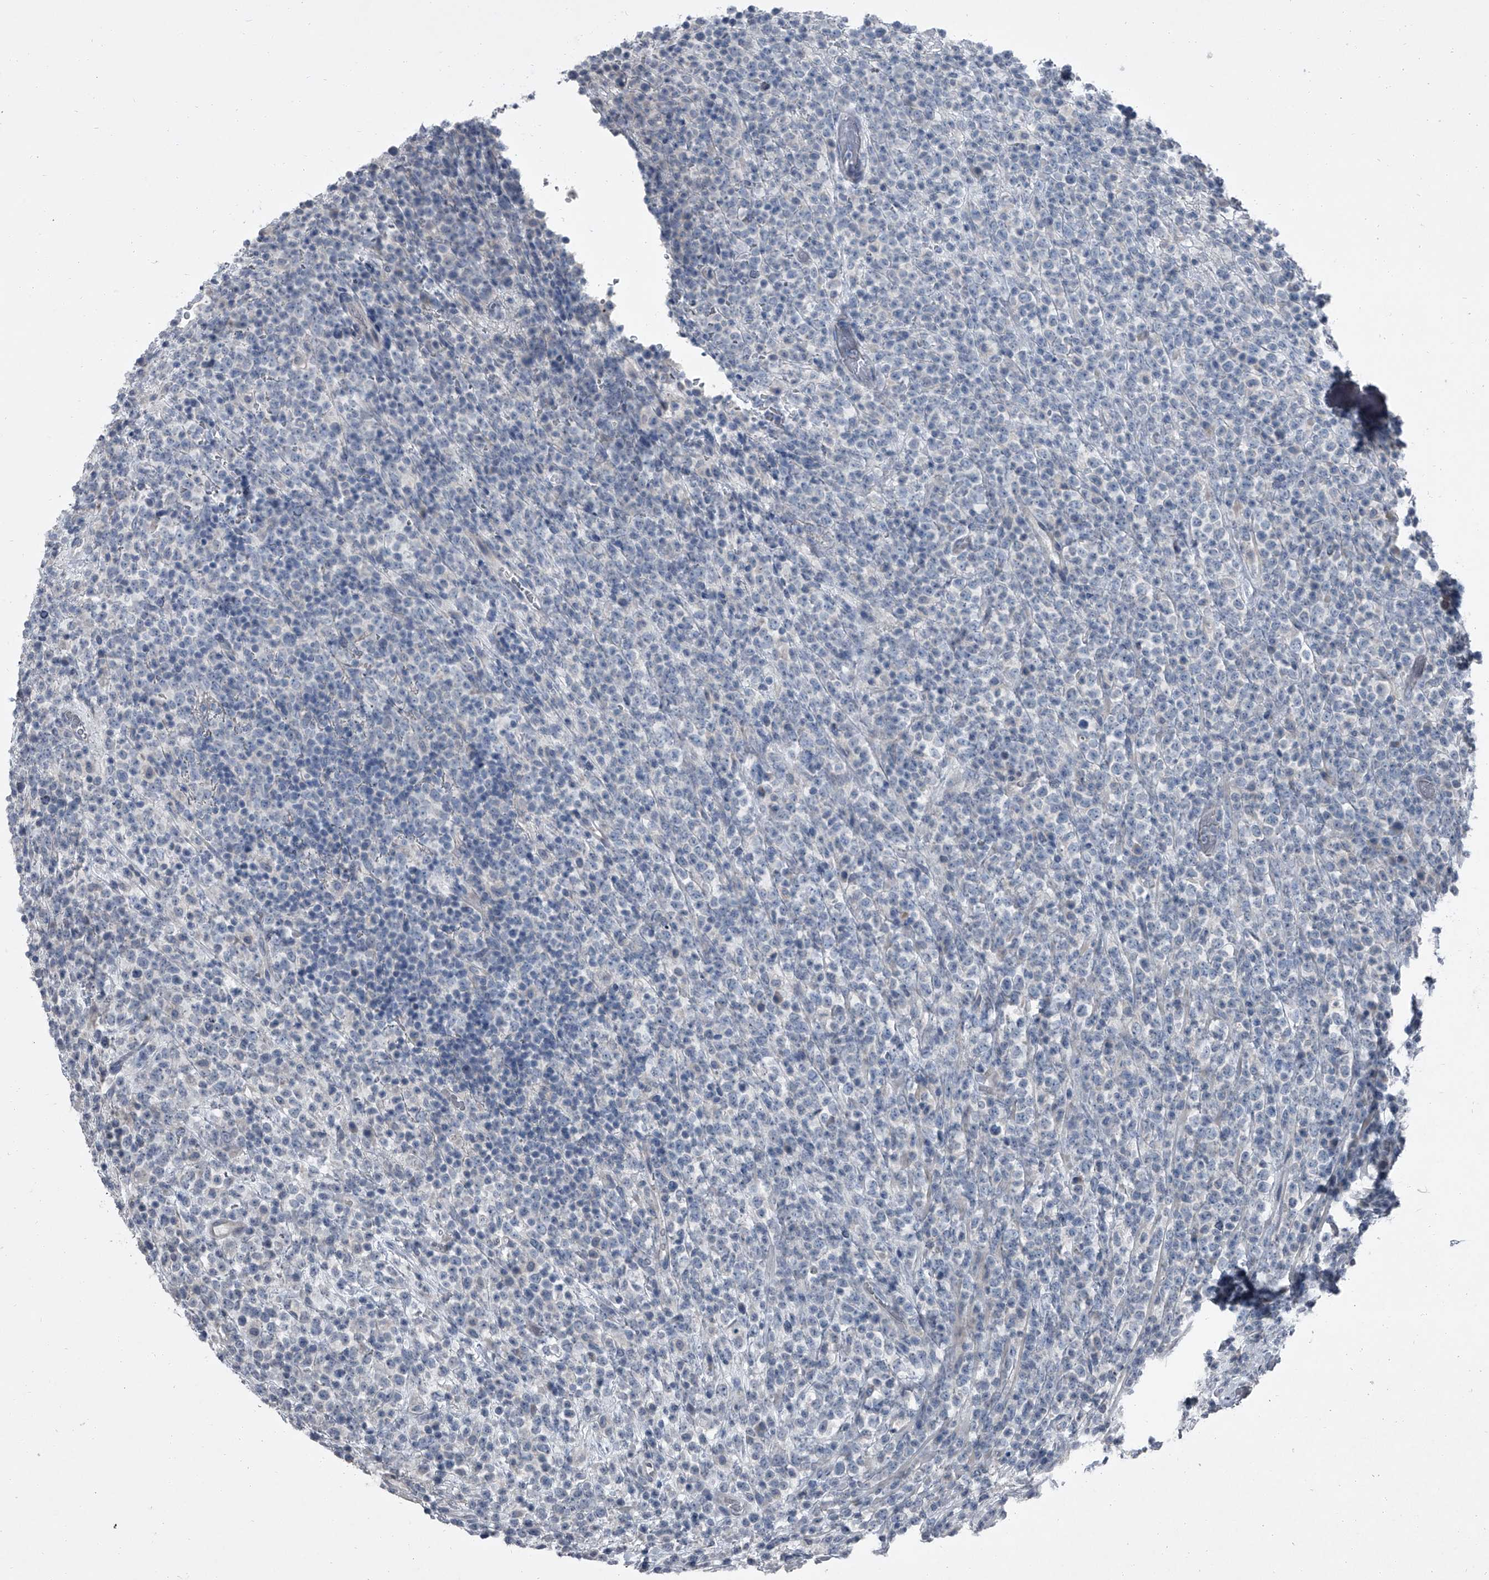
{"staining": {"intensity": "negative", "quantity": "none", "location": "none"}, "tissue": "lymphoma", "cell_type": "Tumor cells", "image_type": "cancer", "snomed": [{"axis": "morphology", "description": "Malignant lymphoma, non-Hodgkin's type, High grade"}, {"axis": "topography", "description": "Colon"}], "caption": "DAB (3,3'-diaminobenzidine) immunohistochemical staining of malignant lymphoma, non-Hodgkin's type (high-grade) reveals no significant expression in tumor cells.", "gene": "HEPHL1", "patient": {"sex": "female", "age": 53}}